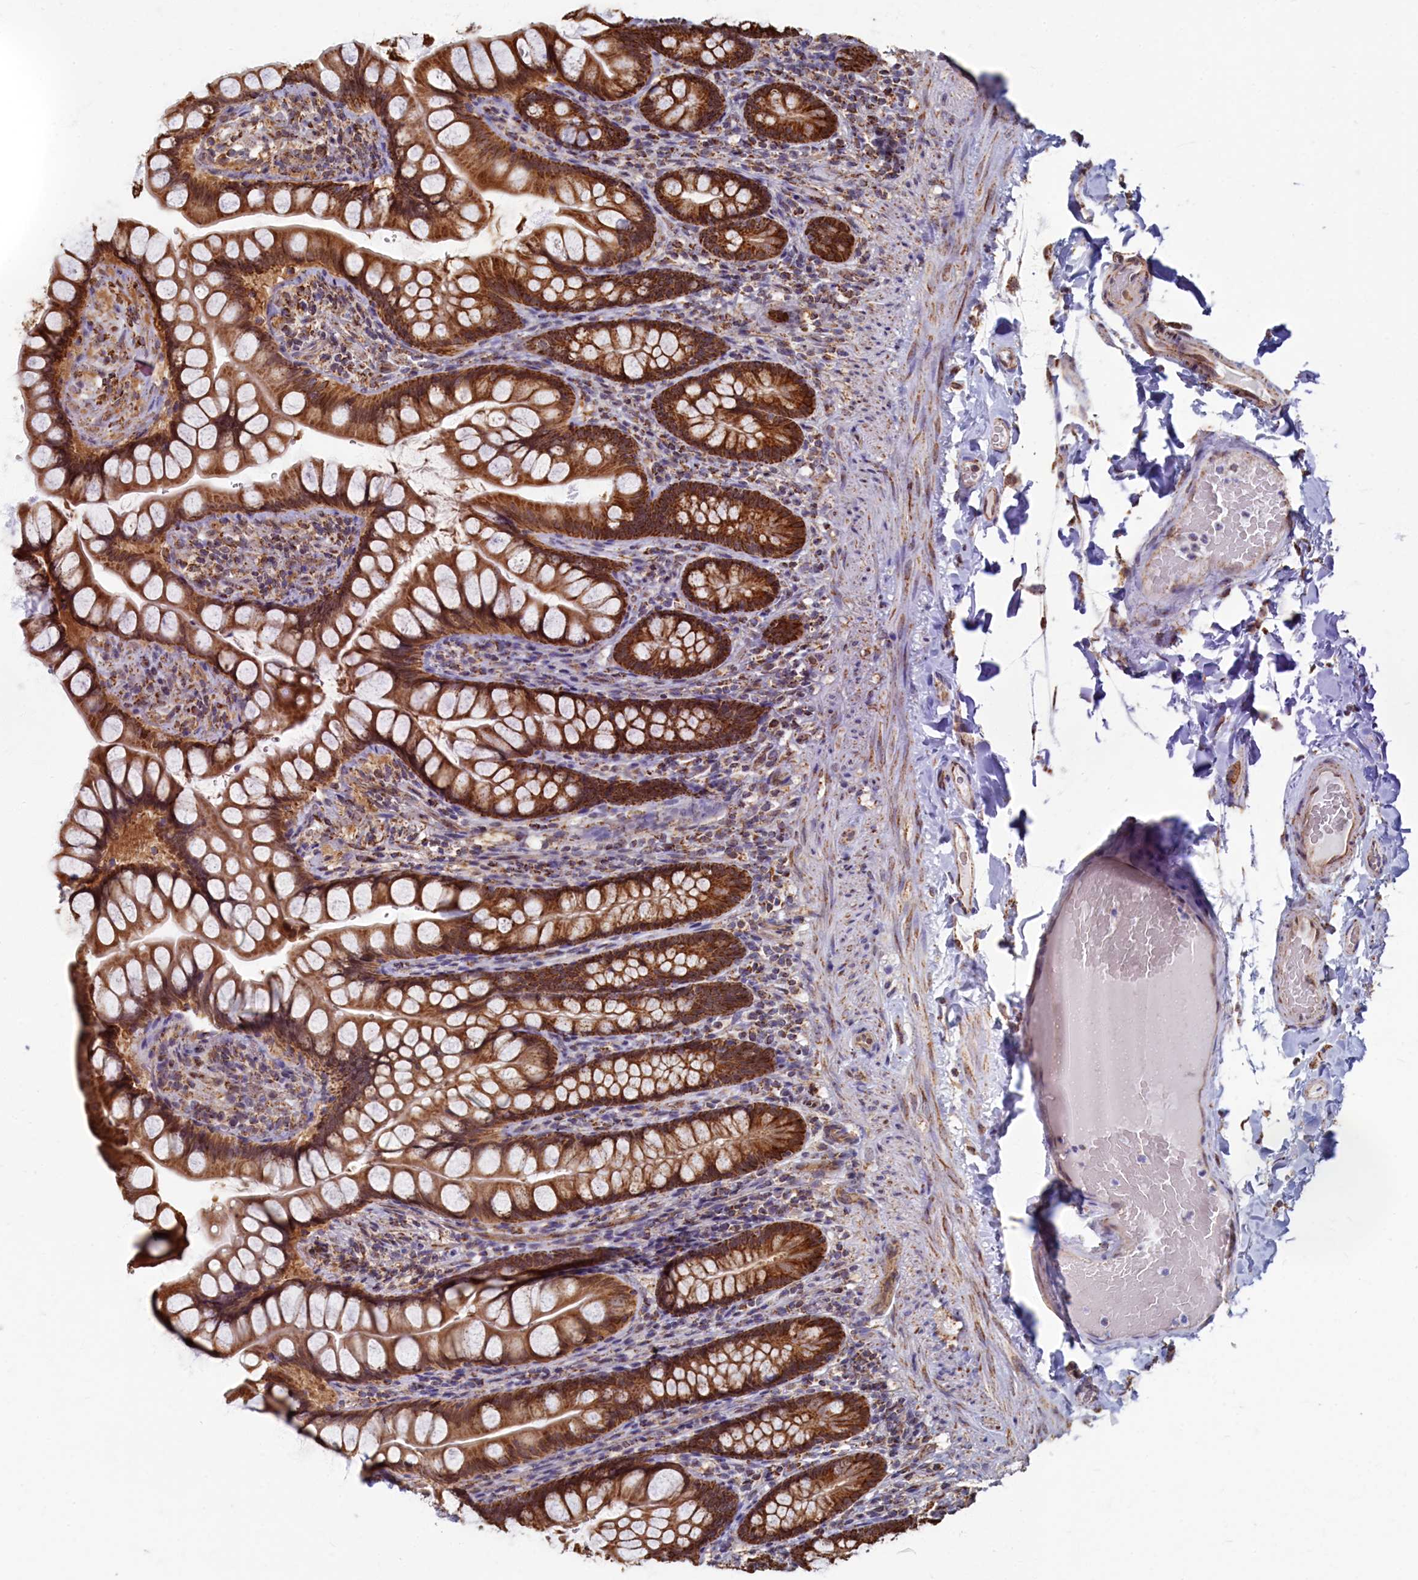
{"staining": {"intensity": "strong", "quantity": ">75%", "location": "cytoplasmic/membranous"}, "tissue": "small intestine", "cell_type": "Glandular cells", "image_type": "normal", "snomed": [{"axis": "morphology", "description": "Normal tissue, NOS"}, {"axis": "topography", "description": "Small intestine"}], "caption": "Immunohistochemistry (IHC) micrograph of normal small intestine: small intestine stained using immunohistochemistry (IHC) reveals high levels of strong protein expression localized specifically in the cytoplasmic/membranous of glandular cells, appearing as a cytoplasmic/membranous brown color.", "gene": "SPR", "patient": {"sex": "male", "age": 70}}